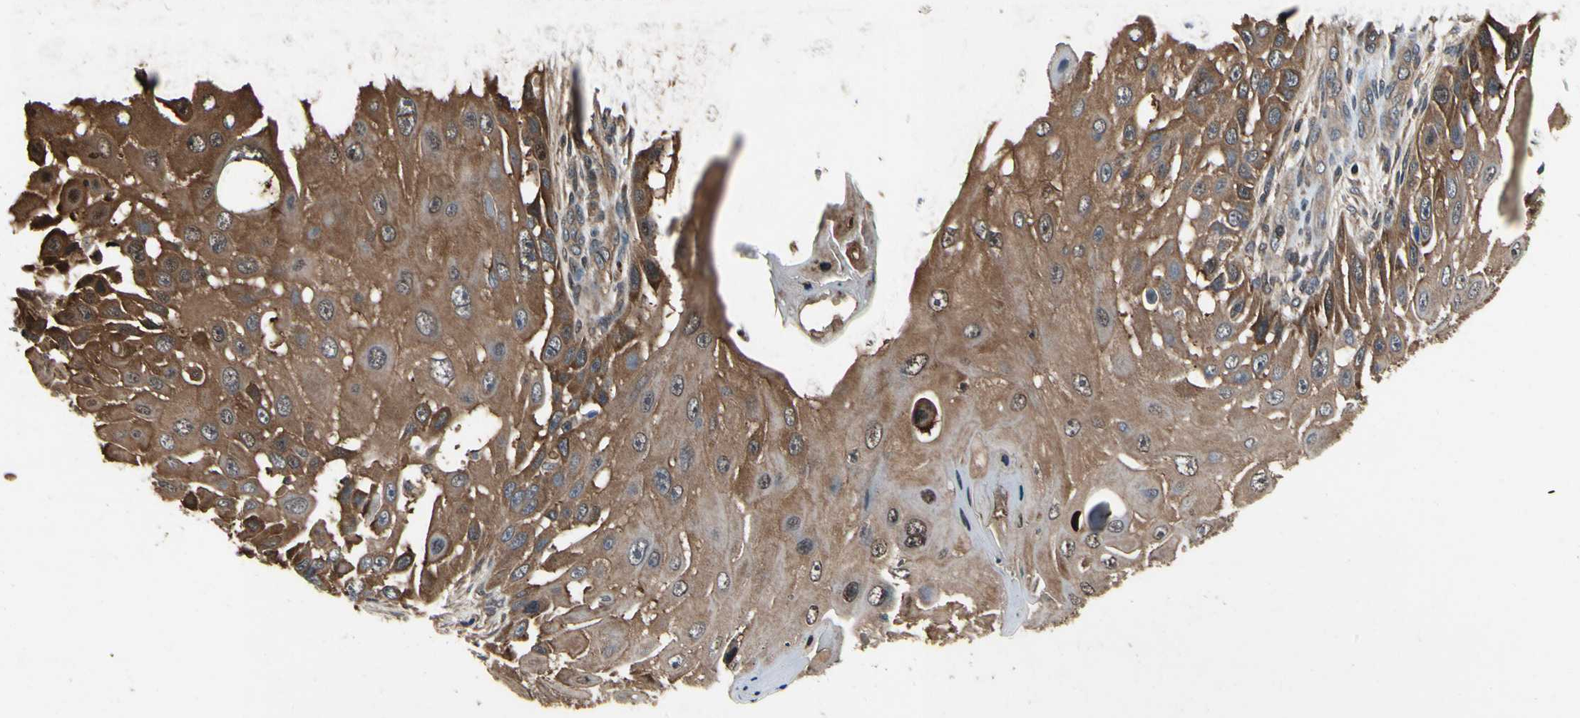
{"staining": {"intensity": "moderate", "quantity": ">75%", "location": "cytoplasmic/membranous"}, "tissue": "skin cancer", "cell_type": "Tumor cells", "image_type": "cancer", "snomed": [{"axis": "morphology", "description": "Squamous cell carcinoma, NOS"}, {"axis": "topography", "description": "Skin"}], "caption": "The histopathology image shows immunohistochemical staining of skin squamous cell carcinoma. There is moderate cytoplasmic/membranous expression is seen in about >75% of tumor cells. The protein is stained brown, and the nuclei are stained in blue (DAB (3,3'-diaminobenzidine) IHC with brightfield microscopy, high magnification).", "gene": "YWHAQ", "patient": {"sex": "female", "age": 44}}